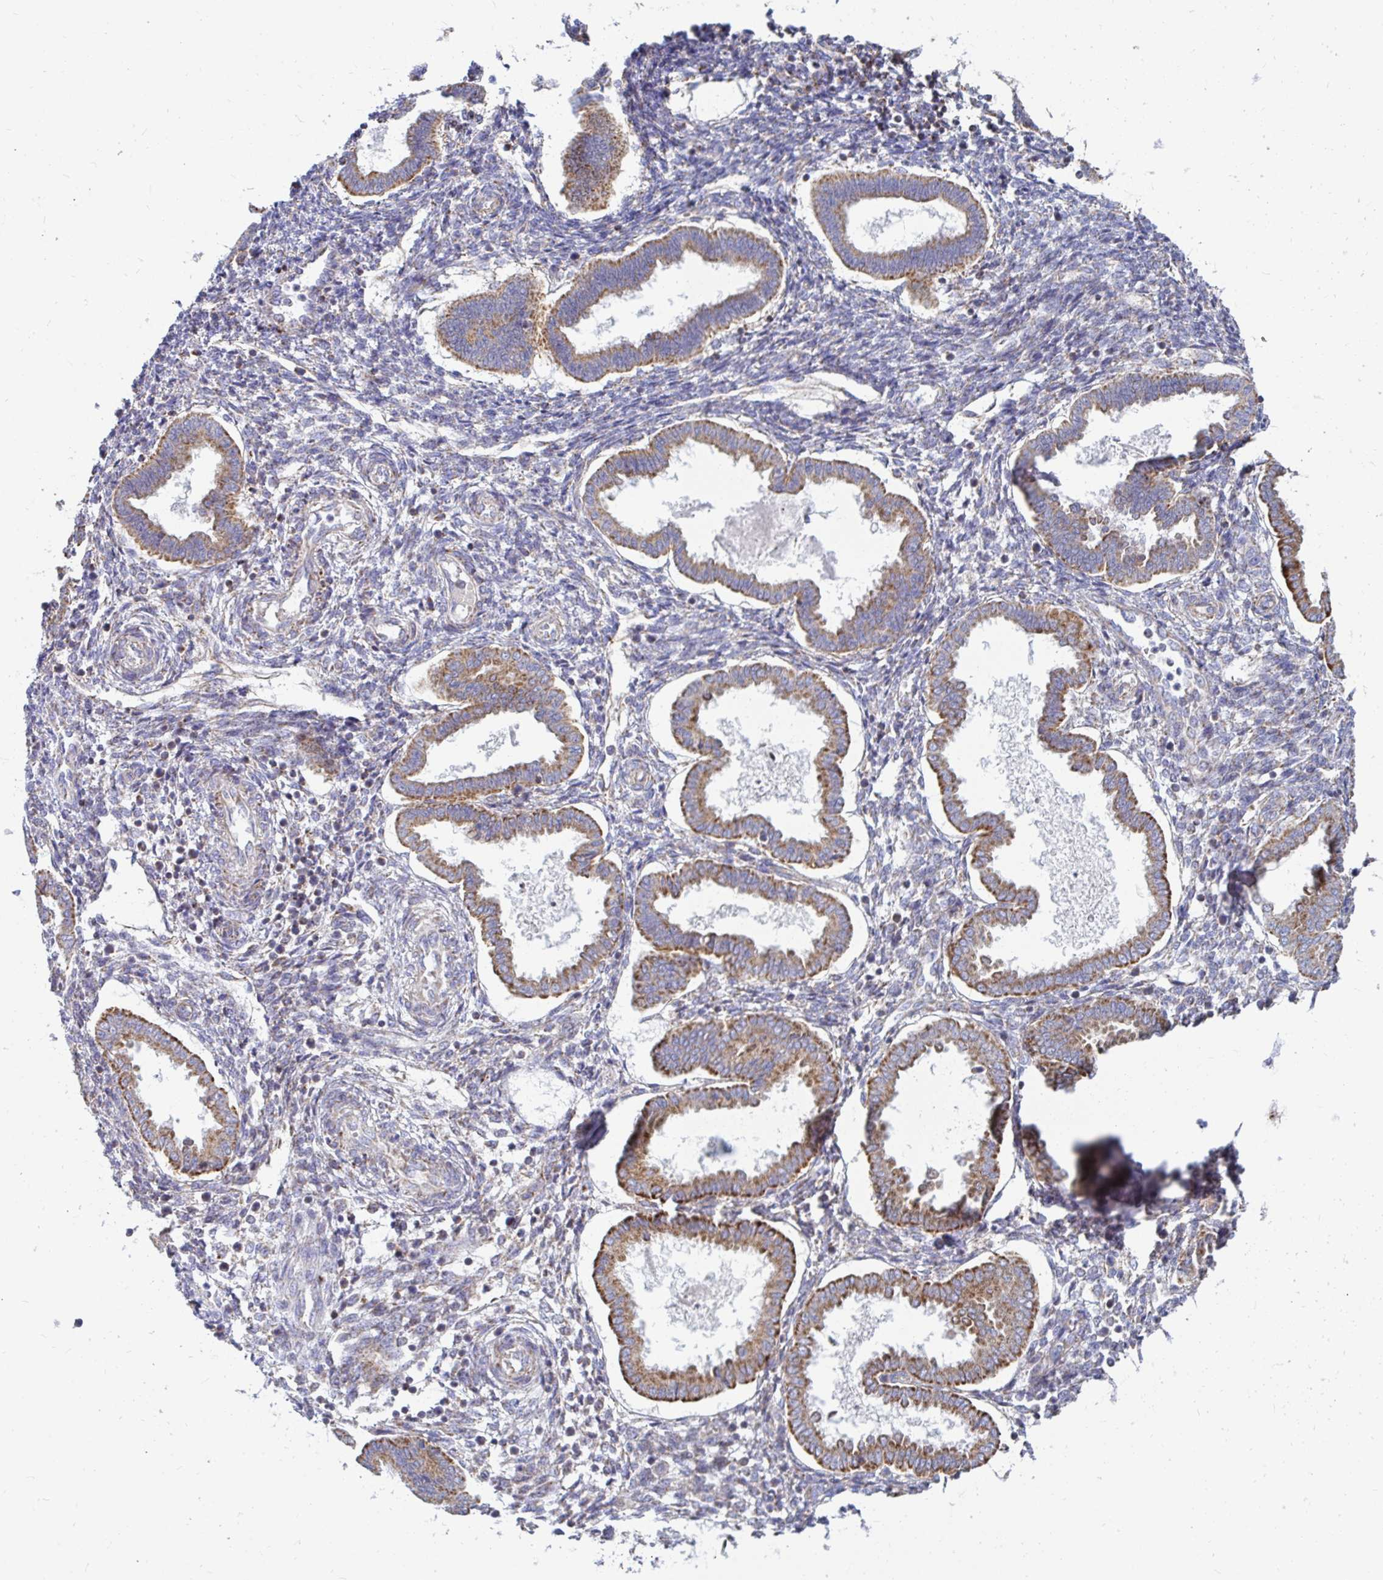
{"staining": {"intensity": "negative", "quantity": "none", "location": "none"}, "tissue": "endometrium", "cell_type": "Cells in endometrial stroma", "image_type": "normal", "snomed": [{"axis": "morphology", "description": "Normal tissue, NOS"}, {"axis": "topography", "description": "Endometrium"}], "caption": "A micrograph of endometrium stained for a protein reveals no brown staining in cells in endometrial stroma.", "gene": "OR10R2", "patient": {"sex": "female", "age": 24}}